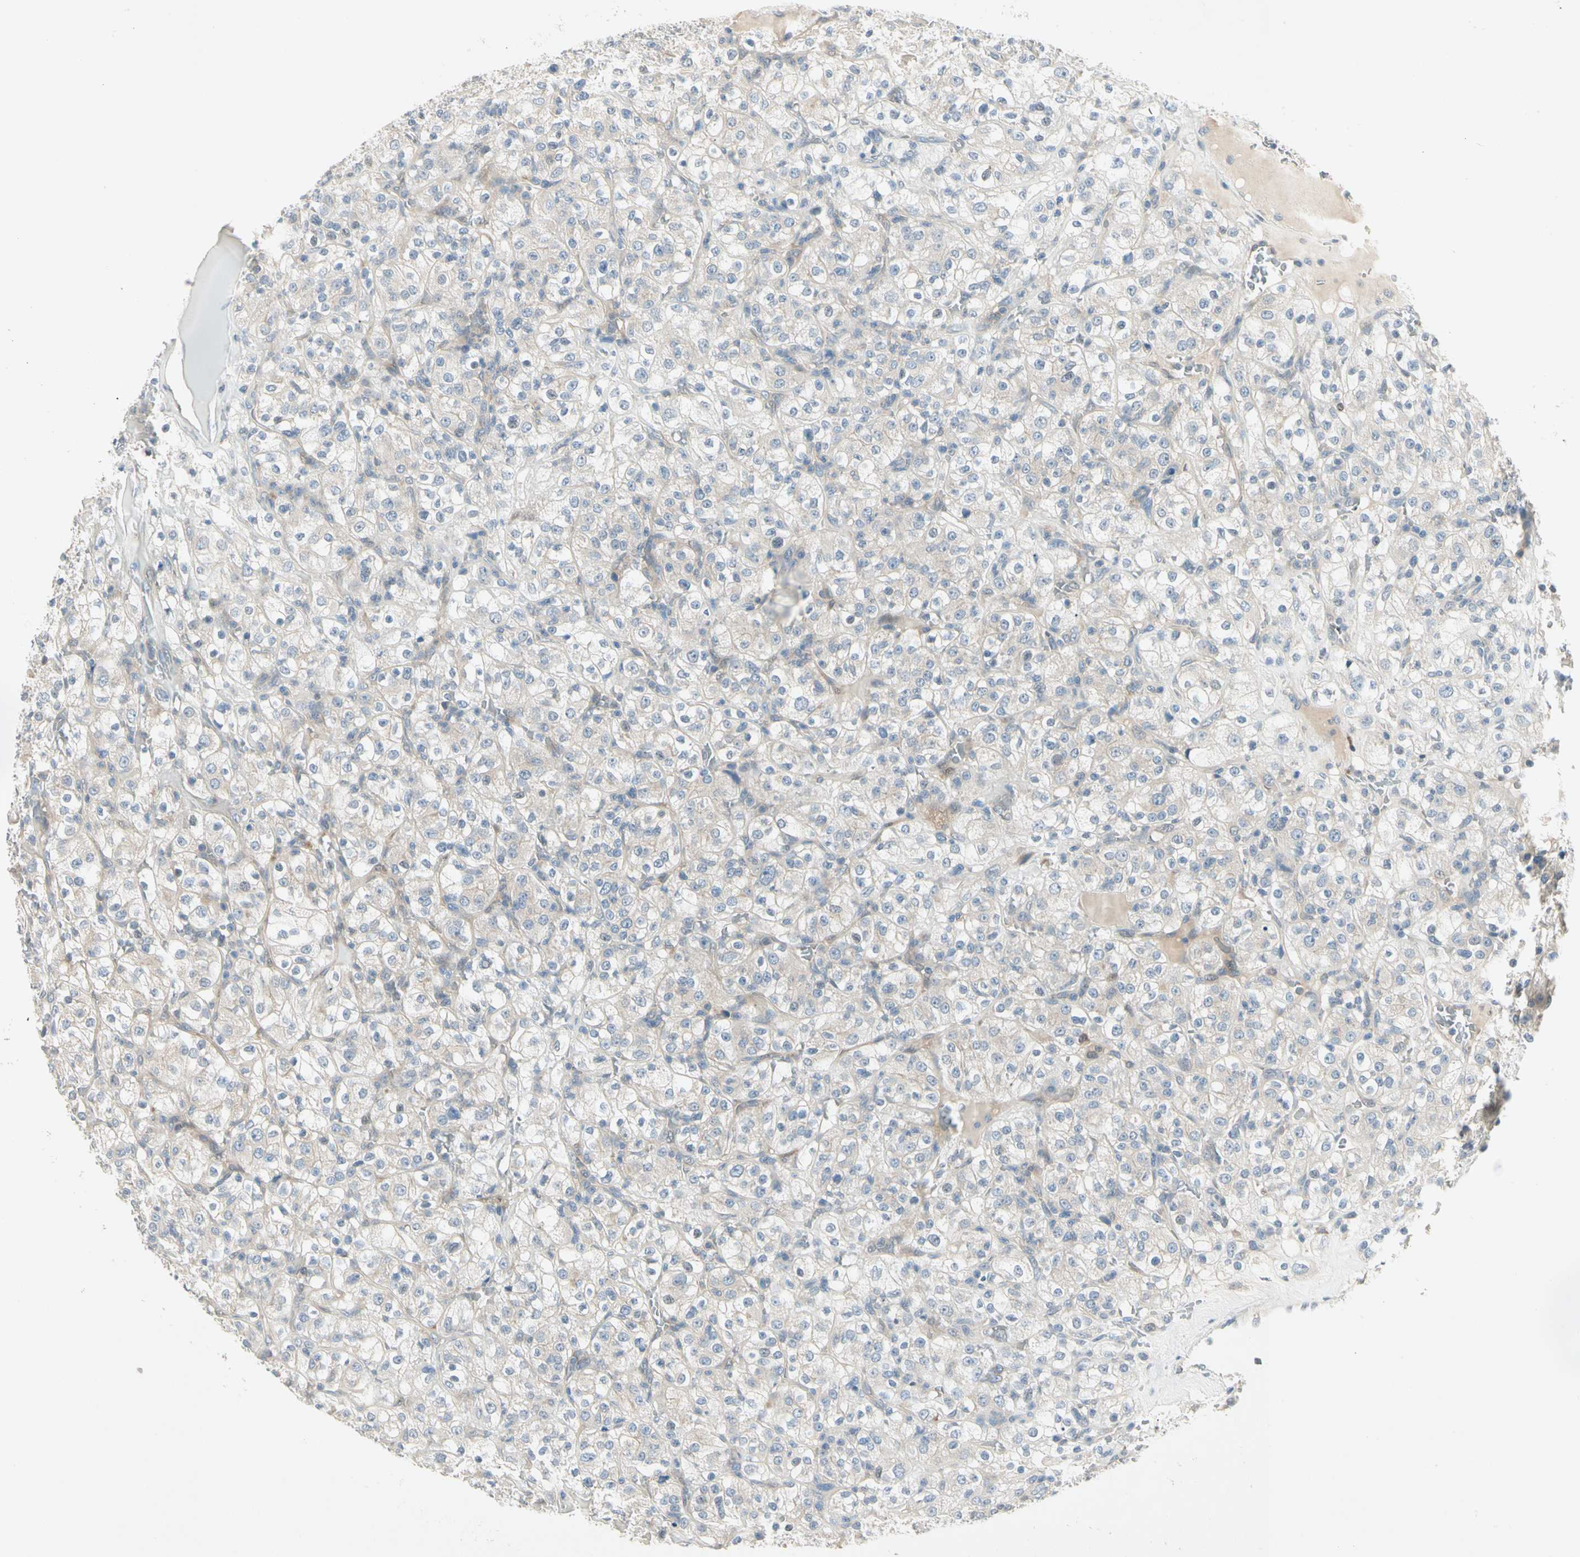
{"staining": {"intensity": "negative", "quantity": "none", "location": "none"}, "tissue": "renal cancer", "cell_type": "Tumor cells", "image_type": "cancer", "snomed": [{"axis": "morphology", "description": "Normal tissue, NOS"}, {"axis": "morphology", "description": "Adenocarcinoma, NOS"}, {"axis": "topography", "description": "Kidney"}], "caption": "Immunohistochemical staining of renal adenocarcinoma shows no significant positivity in tumor cells.", "gene": "IL1R1", "patient": {"sex": "female", "age": 72}}